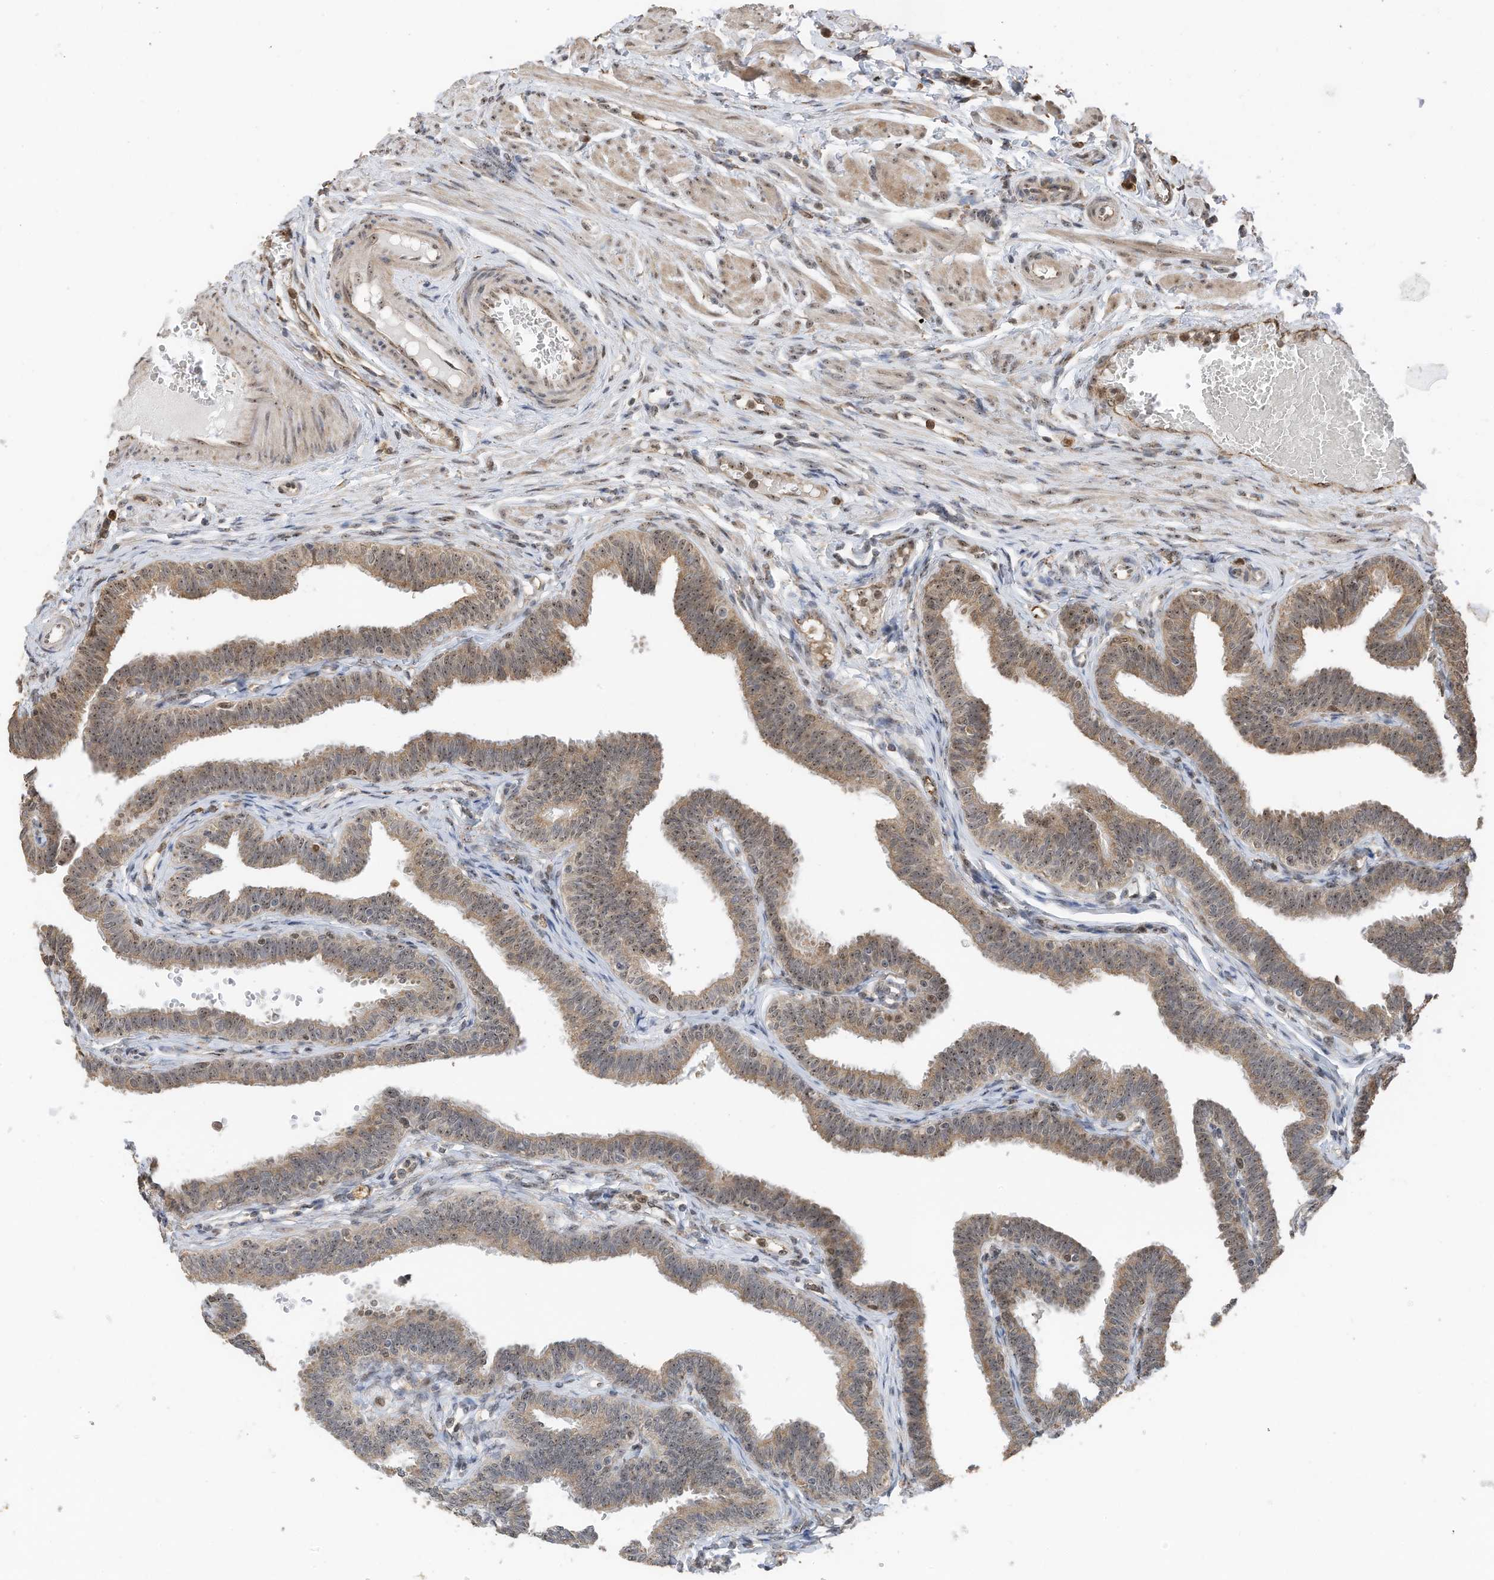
{"staining": {"intensity": "moderate", "quantity": ">75%", "location": "cytoplasmic/membranous,nuclear"}, "tissue": "fallopian tube", "cell_type": "Glandular cells", "image_type": "normal", "snomed": [{"axis": "morphology", "description": "Normal tissue, NOS"}, {"axis": "topography", "description": "Fallopian tube"}, {"axis": "topography", "description": "Ovary"}], "caption": "A brown stain labels moderate cytoplasmic/membranous,nuclear expression of a protein in glandular cells of unremarkable fallopian tube. The staining is performed using DAB (3,3'-diaminobenzidine) brown chromogen to label protein expression. The nuclei are counter-stained blue using hematoxylin.", "gene": "ERLEC1", "patient": {"sex": "female", "age": 23}}